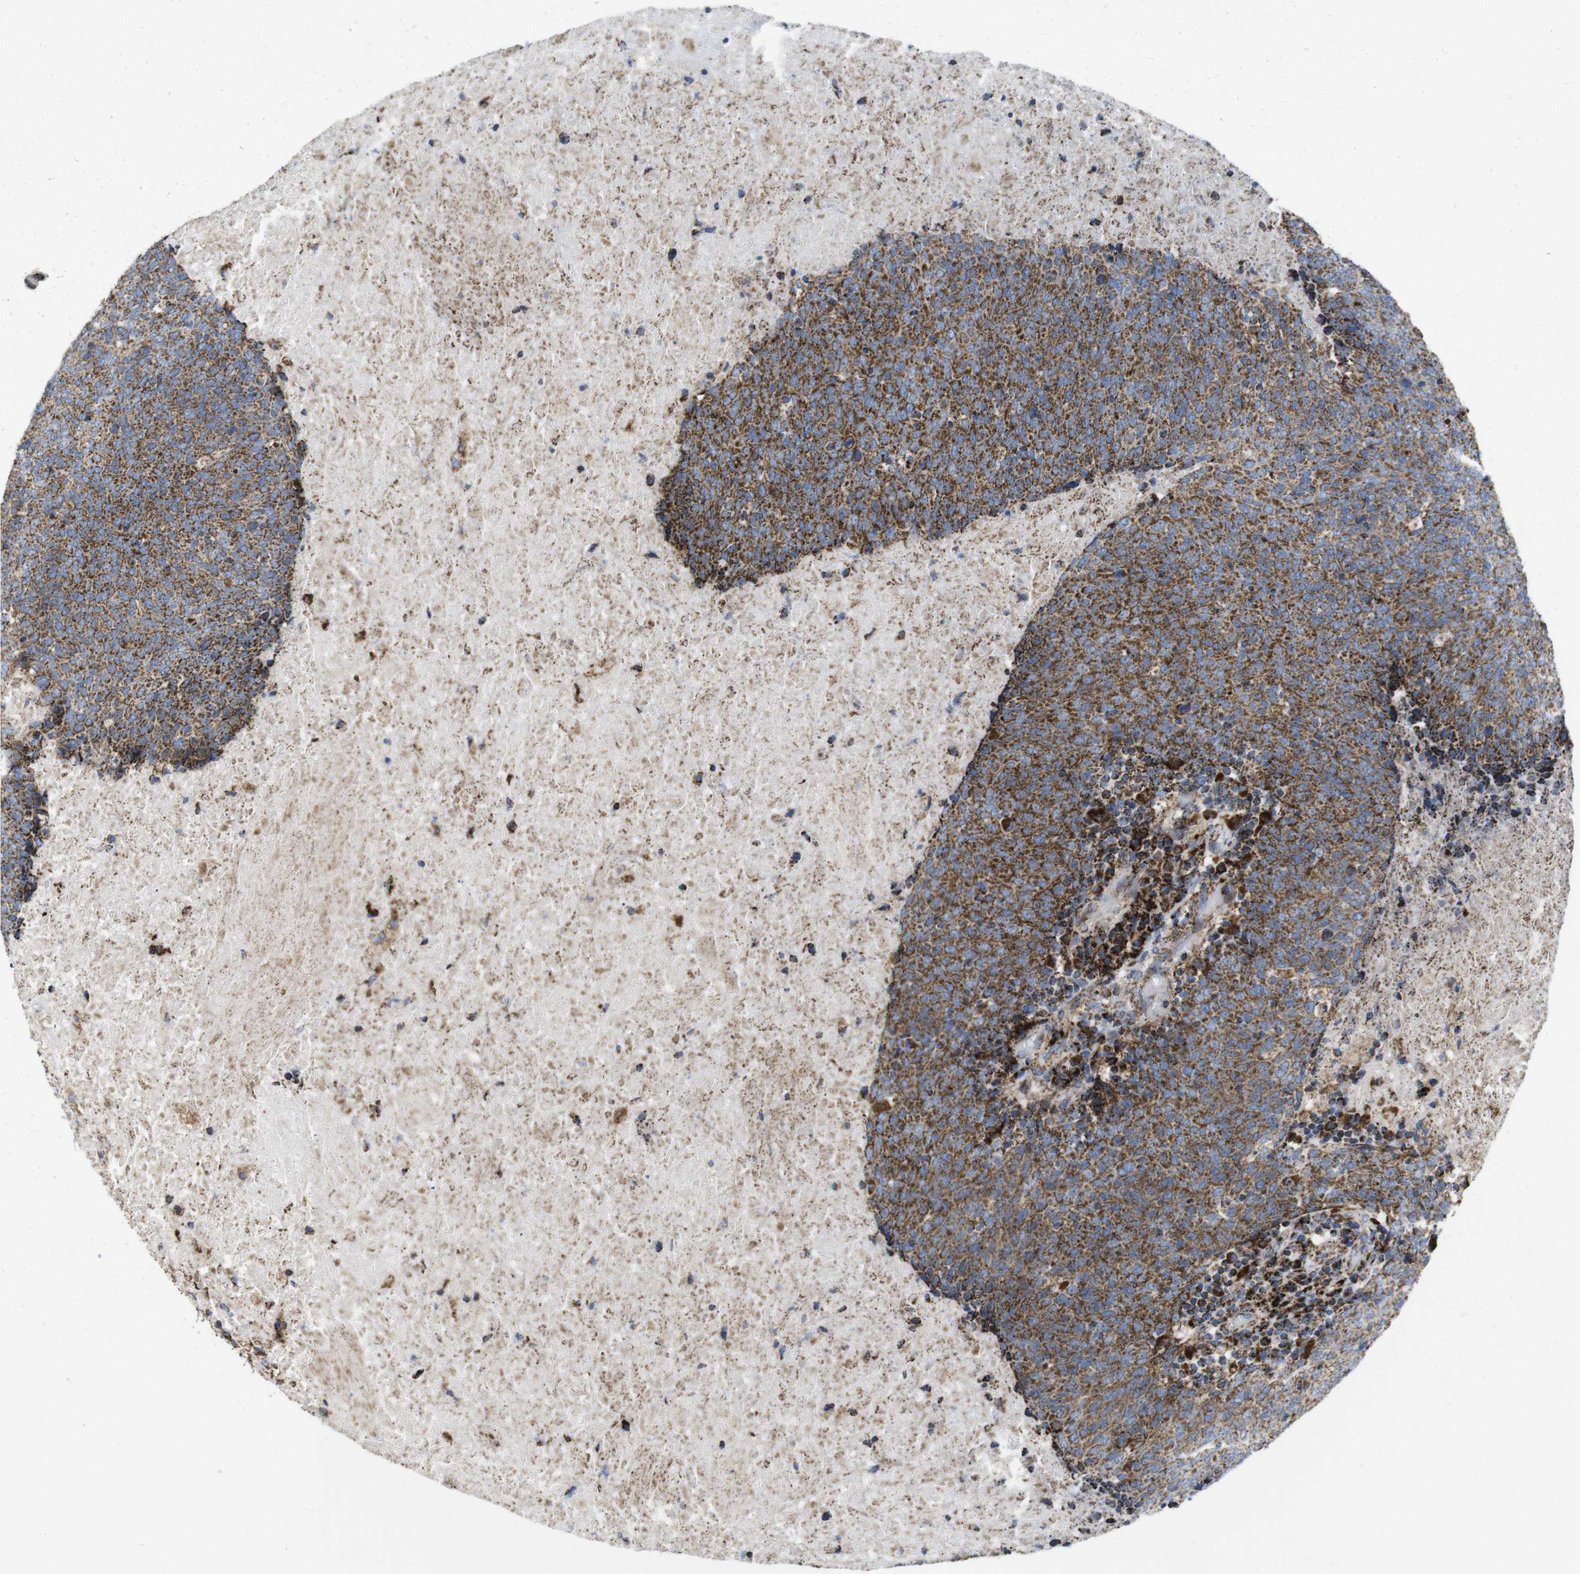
{"staining": {"intensity": "moderate", "quantity": ">75%", "location": "cytoplasmic/membranous"}, "tissue": "head and neck cancer", "cell_type": "Tumor cells", "image_type": "cancer", "snomed": [{"axis": "morphology", "description": "Squamous cell carcinoma, NOS"}, {"axis": "morphology", "description": "Squamous cell carcinoma, metastatic, NOS"}, {"axis": "topography", "description": "Lymph node"}, {"axis": "topography", "description": "Head-Neck"}], "caption": "This is an image of IHC staining of head and neck cancer (metastatic squamous cell carcinoma), which shows moderate positivity in the cytoplasmic/membranous of tumor cells.", "gene": "TMEM192", "patient": {"sex": "male", "age": 62}}